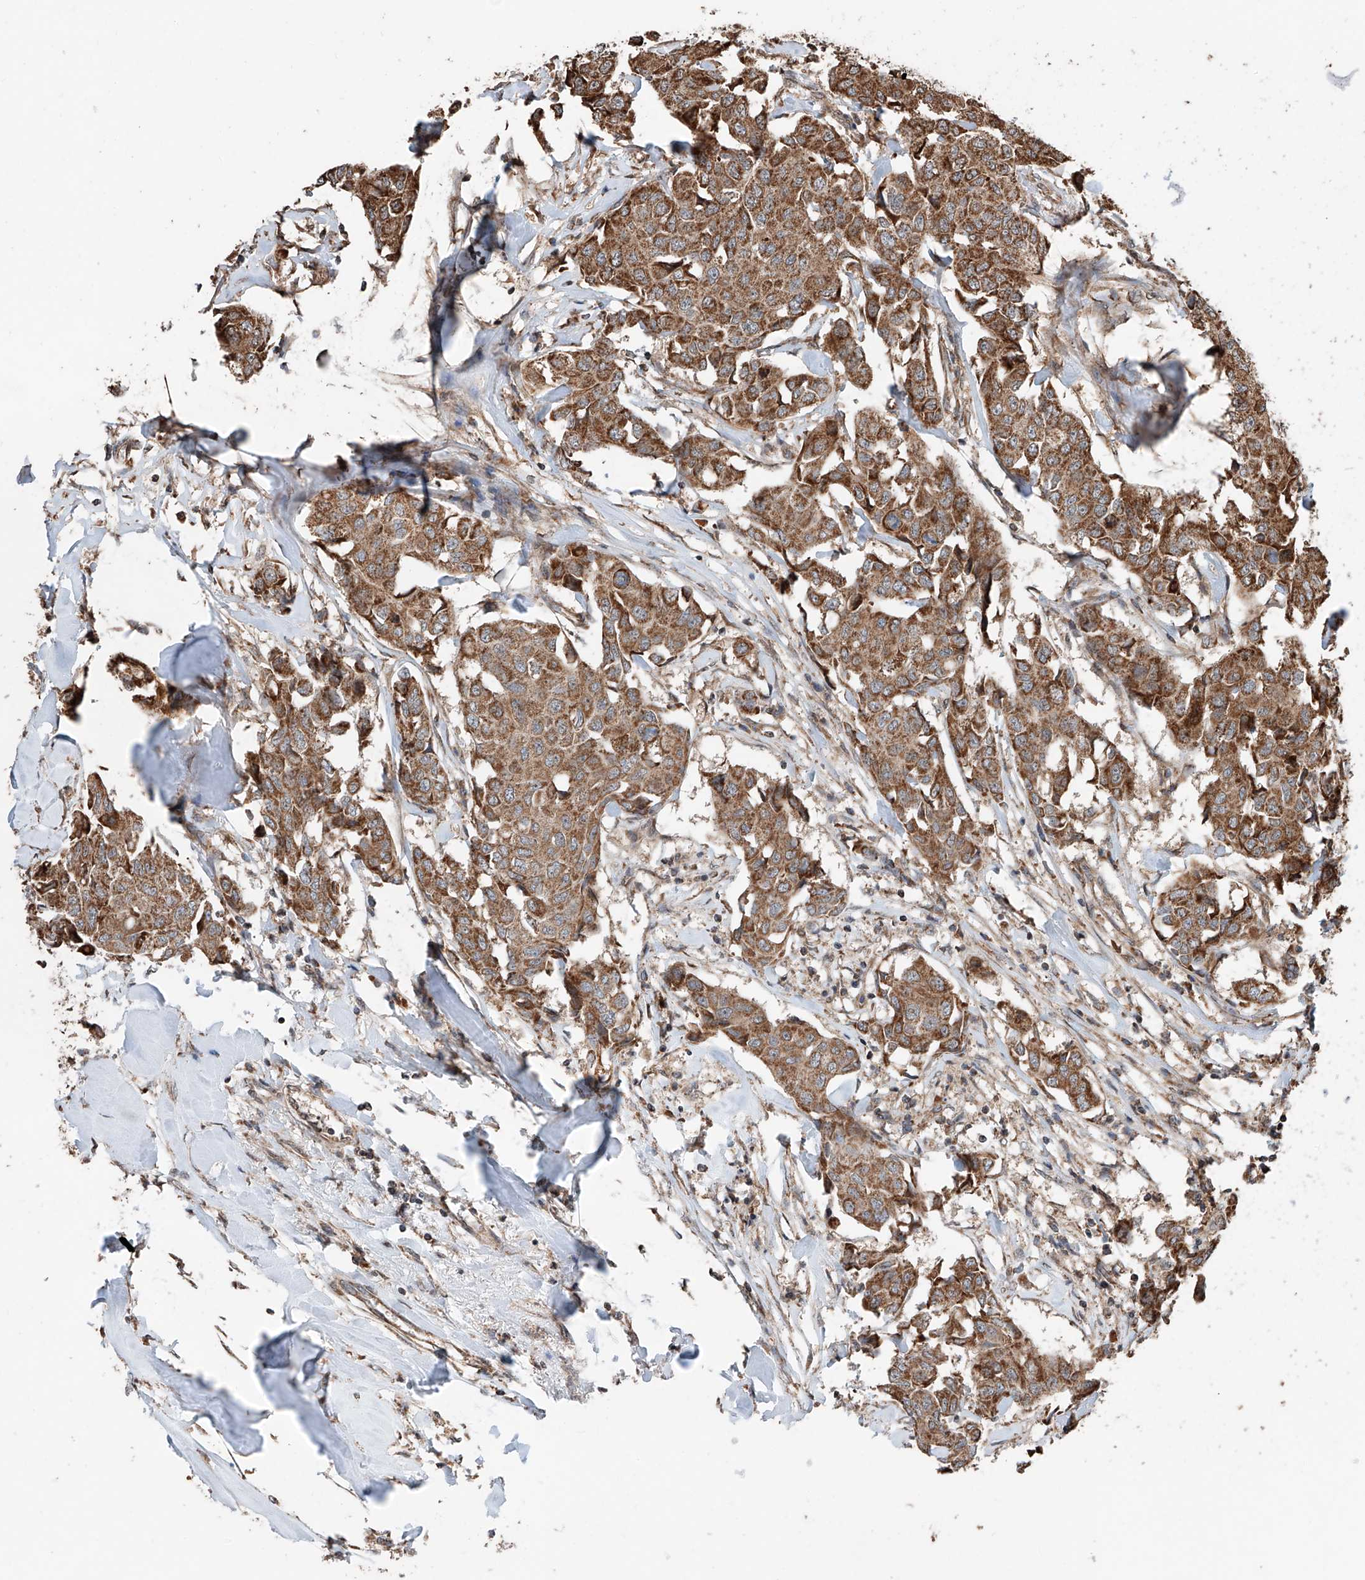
{"staining": {"intensity": "moderate", "quantity": ">75%", "location": "cytoplasmic/membranous"}, "tissue": "breast cancer", "cell_type": "Tumor cells", "image_type": "cancer", "snomed": [{"axis": "morphology", "description": "Duct carcinoma"}, {"axis": "topography", "description": "Breast"}], "caption": "Immunohistochemical staining of breast invasive ductal carcinoma demonstrates medium levels of moderate cytoplasmic/membranous staining in approximately >75% of tumor cells. The protein is stained brown, and the nuclei are stained in blue (DAB (3,3'-diaminobenzidine) IHC with brightfield microscopy, high magnification).", "gene": "ZNF445", "patient": {"sex": "female", "age": 80}}